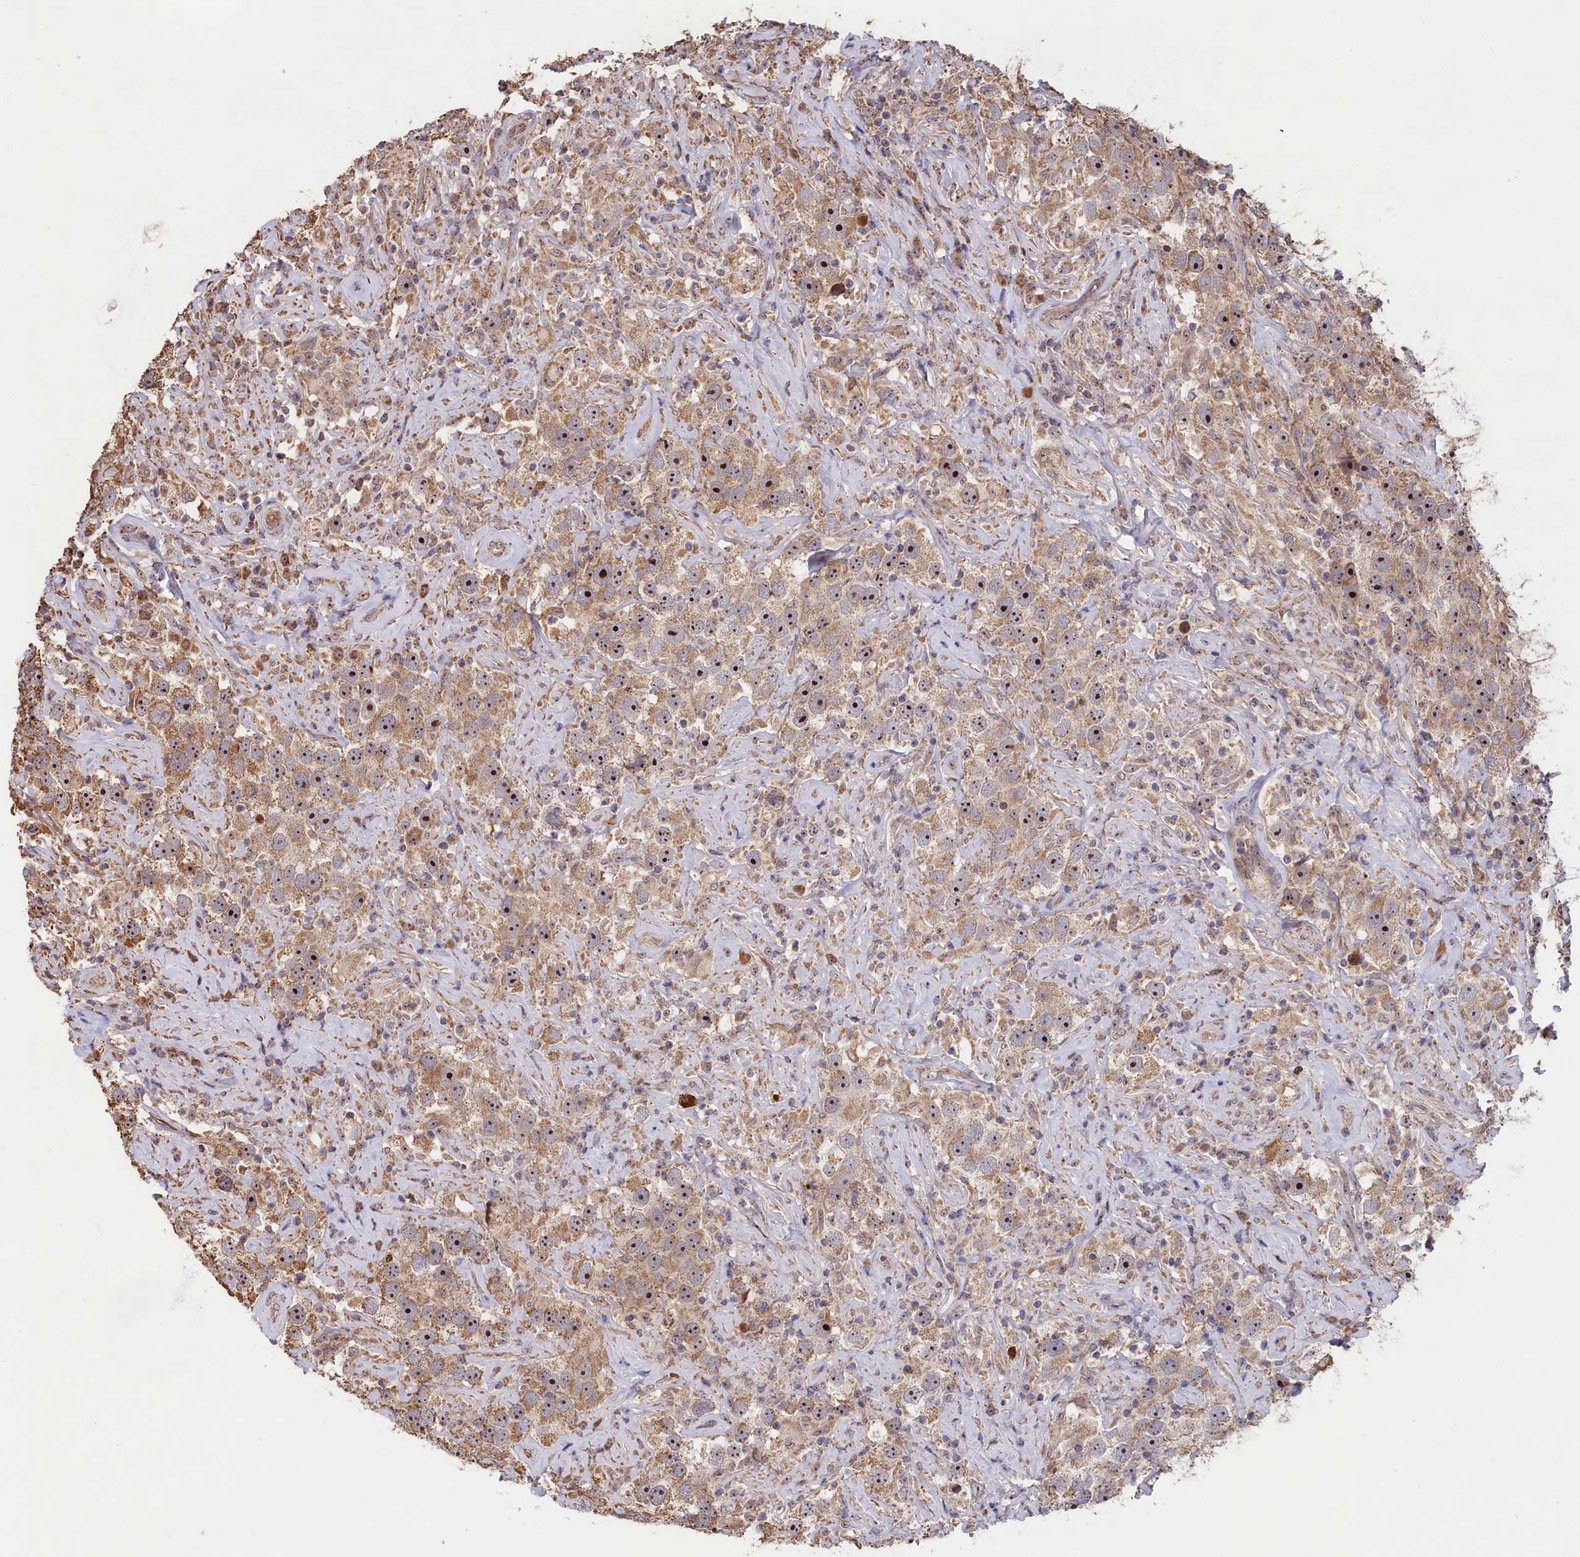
{"staining": {"intensity": "moderate", "quantity": ">75%", "location": "cytoplasmic/membranous,nuclear"}, "tissue": "testis cancer", "cell_type": "Tumor cells", "image_type": "cancer", "snomed": [{"axis": "morphology", "description": "Seminoma, NOS"}, {"axis": "topography", "description": "Testis"}], "caption": "A brown stain labels moderate cytoplasmic/membranous and nuclear positivity of a protein in human testis cancer (seminoma) tumor cells. (Stains: DAB (3,3'-diaminobenzidine) in brown, nuclei in blue, Microscopy: brightfield microscopy at high magnification).", "gene": "ZNF816", "patient": {"sex": "male", "age": 49}}